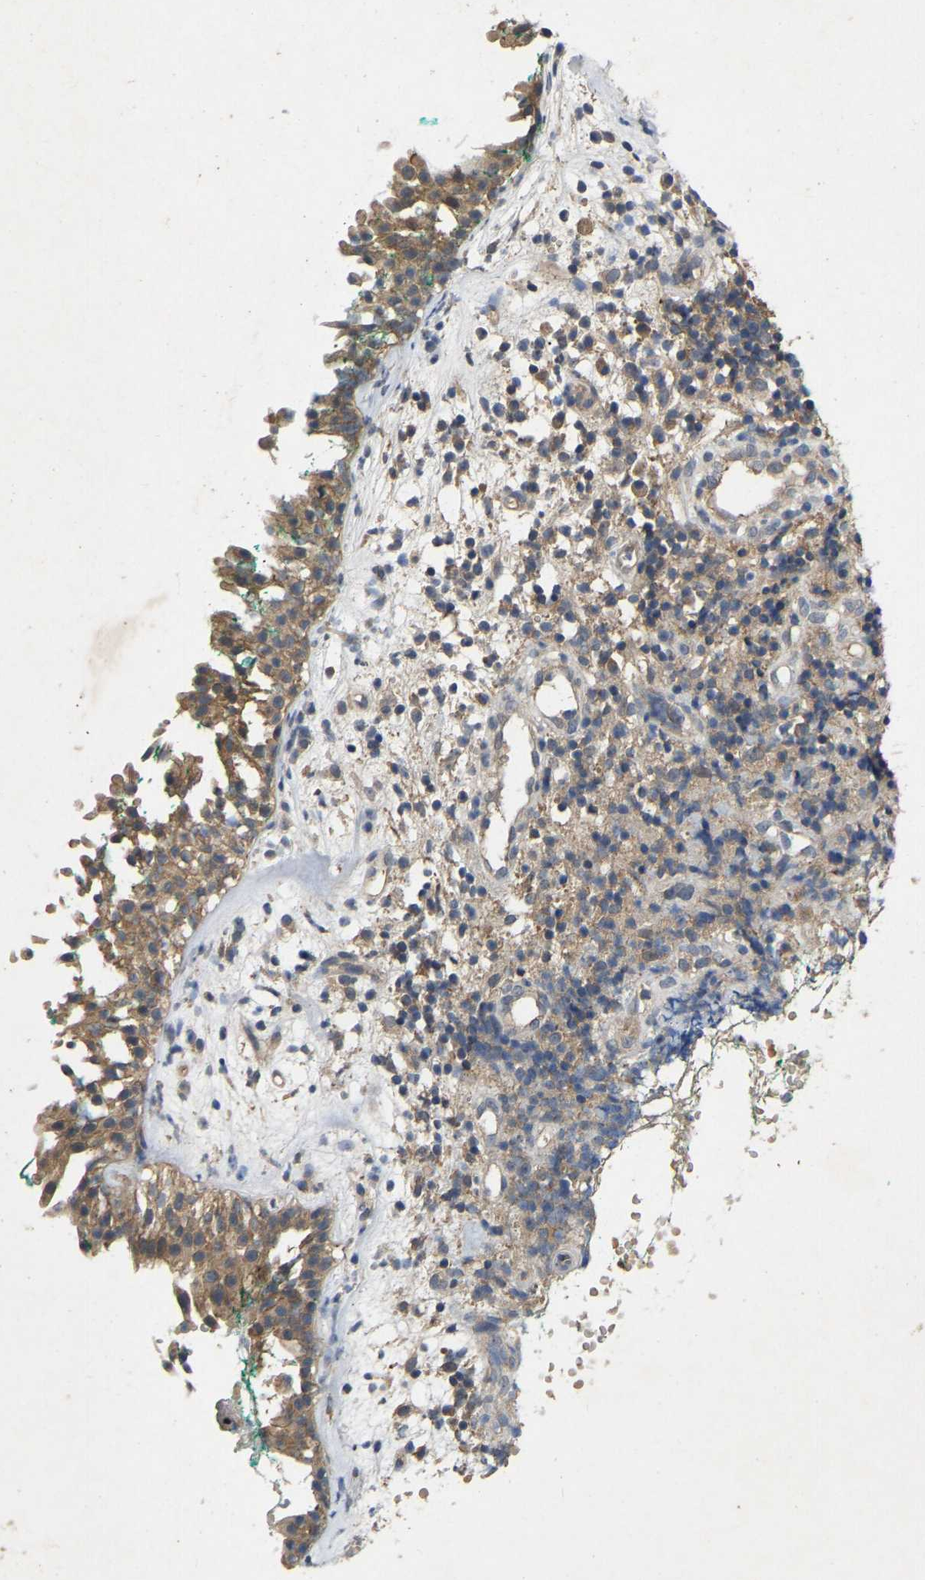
{"staining": {"intensity": "moderate", "quantity": ">75%", "location": "cytoplasmic/membranous"}, "tissue": "nasopharynx", "cell_type": "Respiratory epithelial cells", "image_type": "normal", "snomed": [{"axis": "morphology", "description": "Normal tissue, NOS"}, {"axis": "morphology", "description": "Basal cell carcinoma"}, {"axis": "topography", "description": "Cartilage tissue"}, {"axis": "topography", "description": "Nasopharynx"}, {"axis": "topography", "description": "Oral tissue"}], "caption": "Immunohistochemical staining of unremarkable nasopharynx displays moderate cytoplasmic/membranous protein expression in approximately >75% of respiratory epithelial cells. The protein is stained brown, and the nuclei are stained in blue (DAB IHC with brightfield microscopy, high magnification).", "gene": "LPAR2", "patient": {"sex": "female", "age": 77}}